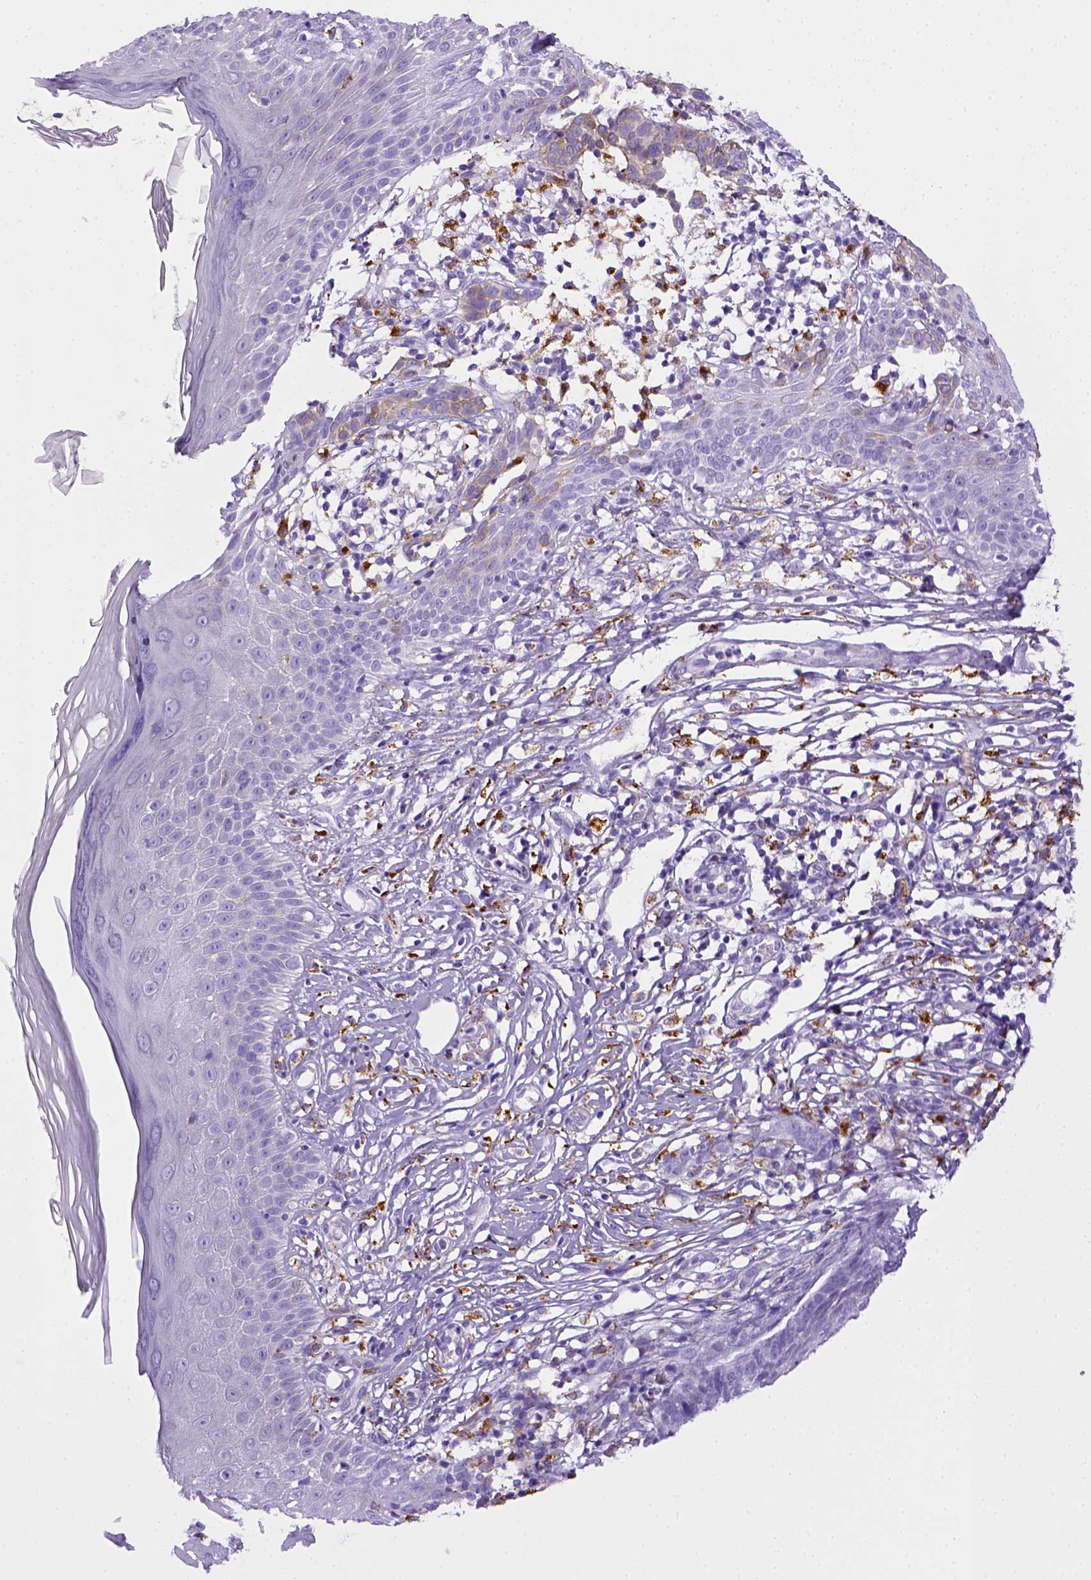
{"staining": {"intensity": "negative", "quantity": "none", "location": "none"}, "tissue": "skin cancer", "cell_type": "Tumor cells", "image_type": "cancer", "snomed": [{"axis": "morphology", "description": "Basal cell carcinoma"}, {"axis": "topography", "description": "Skin"}], "caption": "IHC histopathology image of human basal cell carcinoma (skin) stained for a protein (brown), which displays no expression in tumor cells.", "gene": "CD68", "patient": {"sex": "male", "age": 85}}